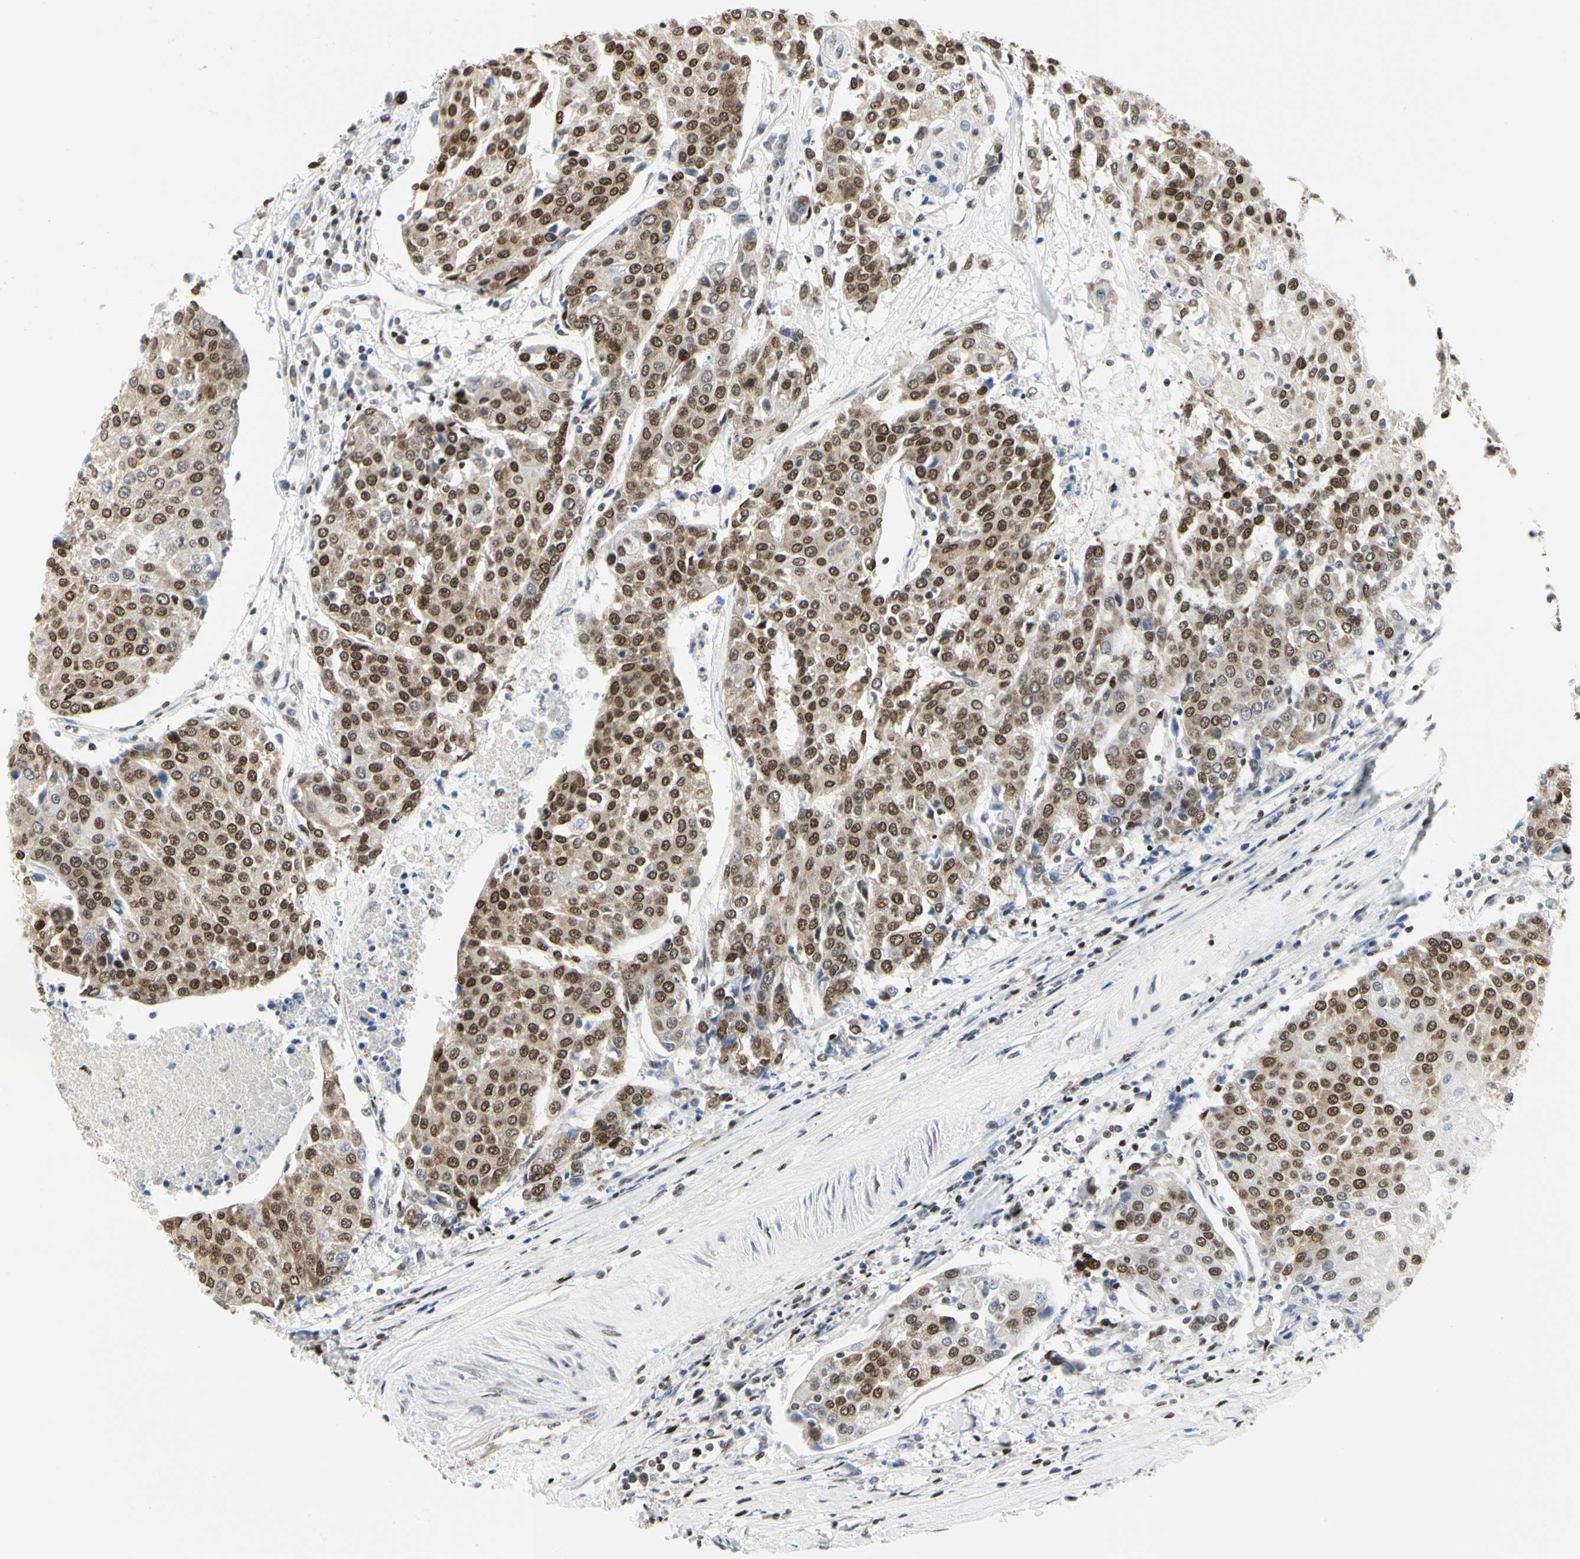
{"staining": {"intensity": "moderate", "quantity": ">75%", "location": "nuclear"}, "tissue": "urothelial cancer", "cell_type": "Tumor cells", "image_type": "cancer", "snomed": [{"axis": "morphology", "description": "Urothelial carcinoma, High grade"}, {"axis": "topography", "description": "Urinary bladder"}], "caption": "Immunohistochemistry (IHC) micrograph of high-grade urothelial carcinoma stained for a protein (brown), which exhibits medium levels of moderate nuclear expression in about >75% of tumor cells.", "gene": "PRMT3", "patient": {"sex": "female", "age": 85}}